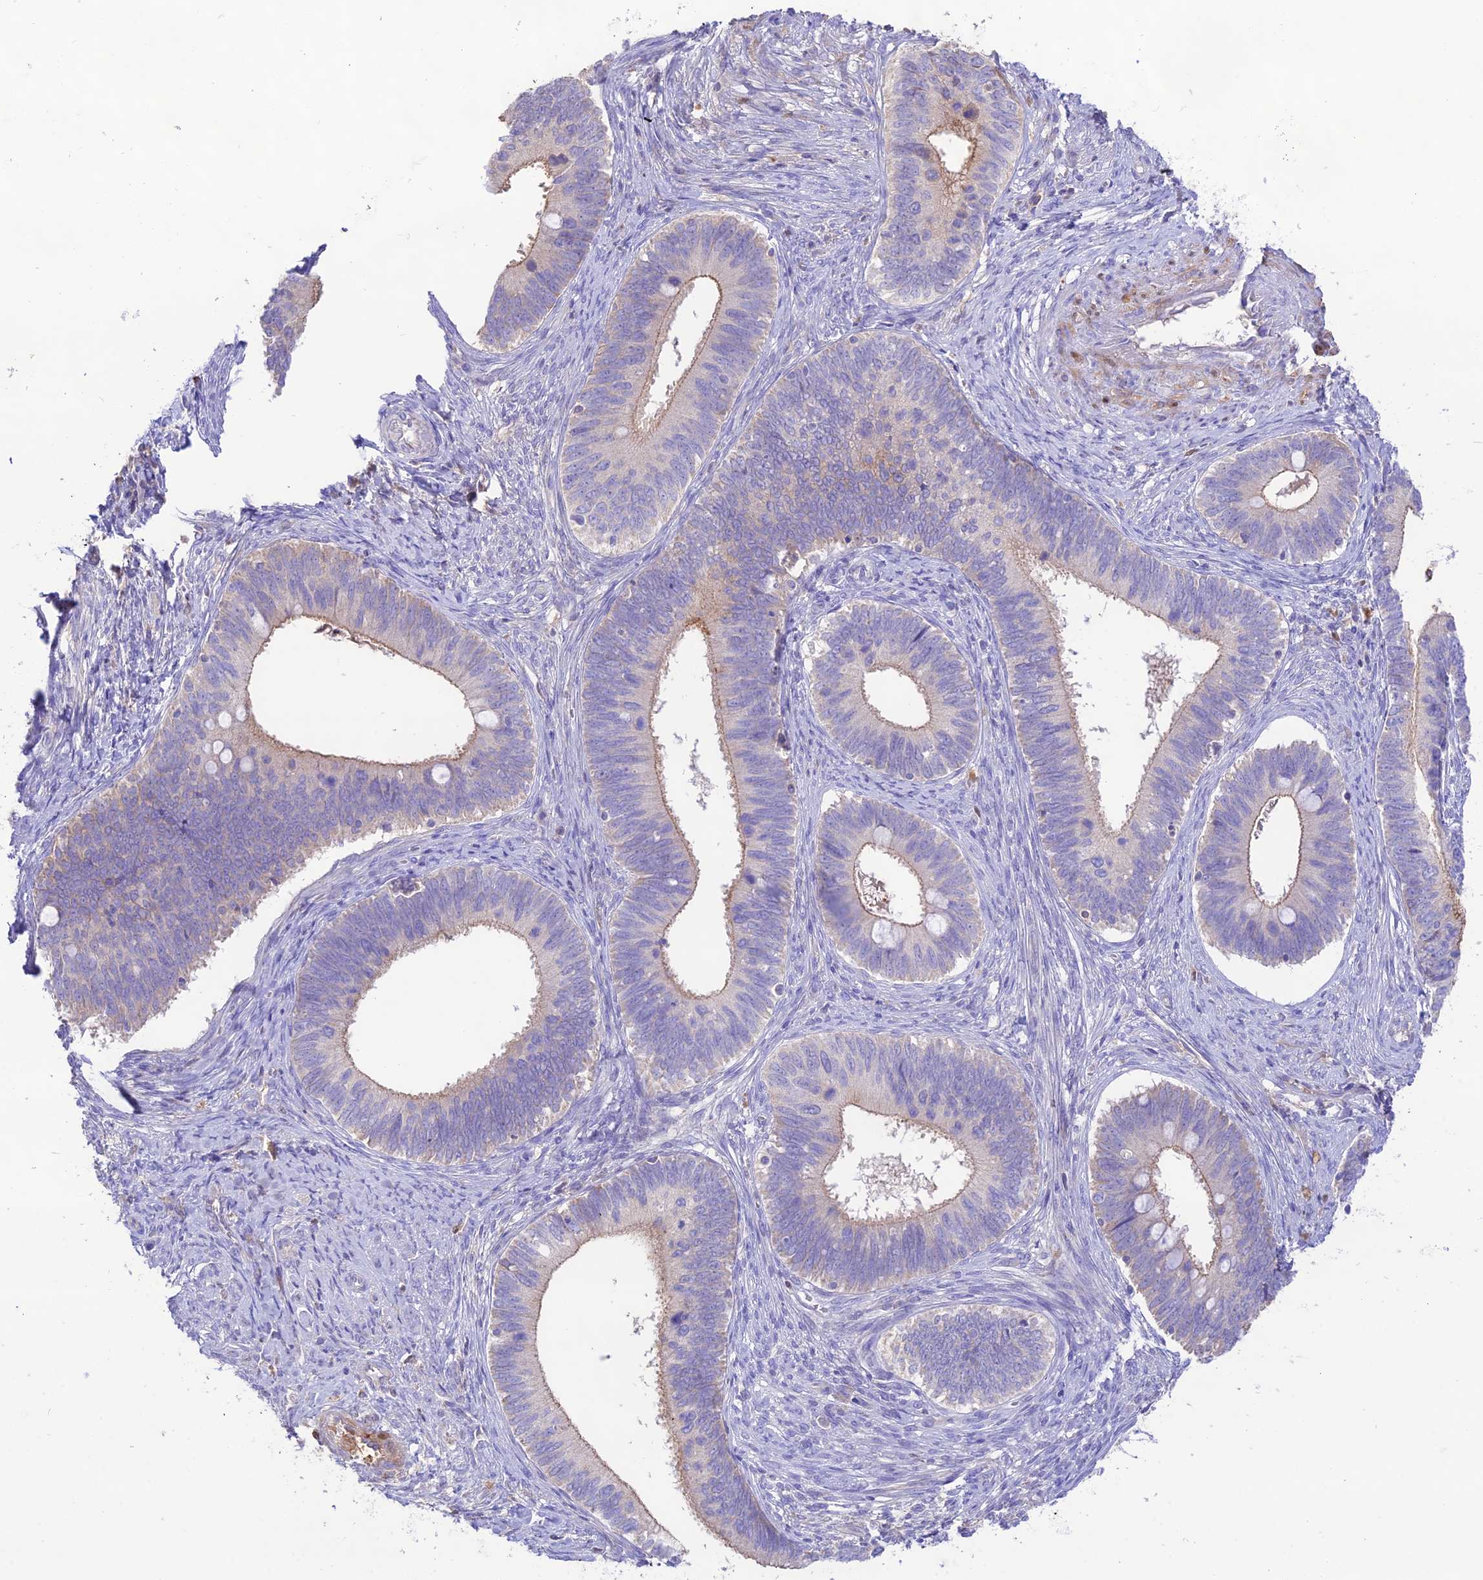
{"staining": {"intensity": "moderate", "quantity": "<25%", "location": "cytoplasmic/membranous"}, "tissue": "cervical cancer", "cell_type": "Tumor cells", "image_type": "cancer", "snomed": [{"axis": "morphology", "description": "Adenocarcinoma, NOS"}, {"axis": "topography", "description": "Cervix"}], "caption": "Tumor cells reveal low levels of moderate cytoplasmic/membranous positivity in approximately <25% of cells in cervical cancer. (DAB (3,3'-diaminobenzidine) IHC with brightfield microscopy, high magnification).", "gene": "NLRP9", "patient": {"sex": "female", "age": 42}}